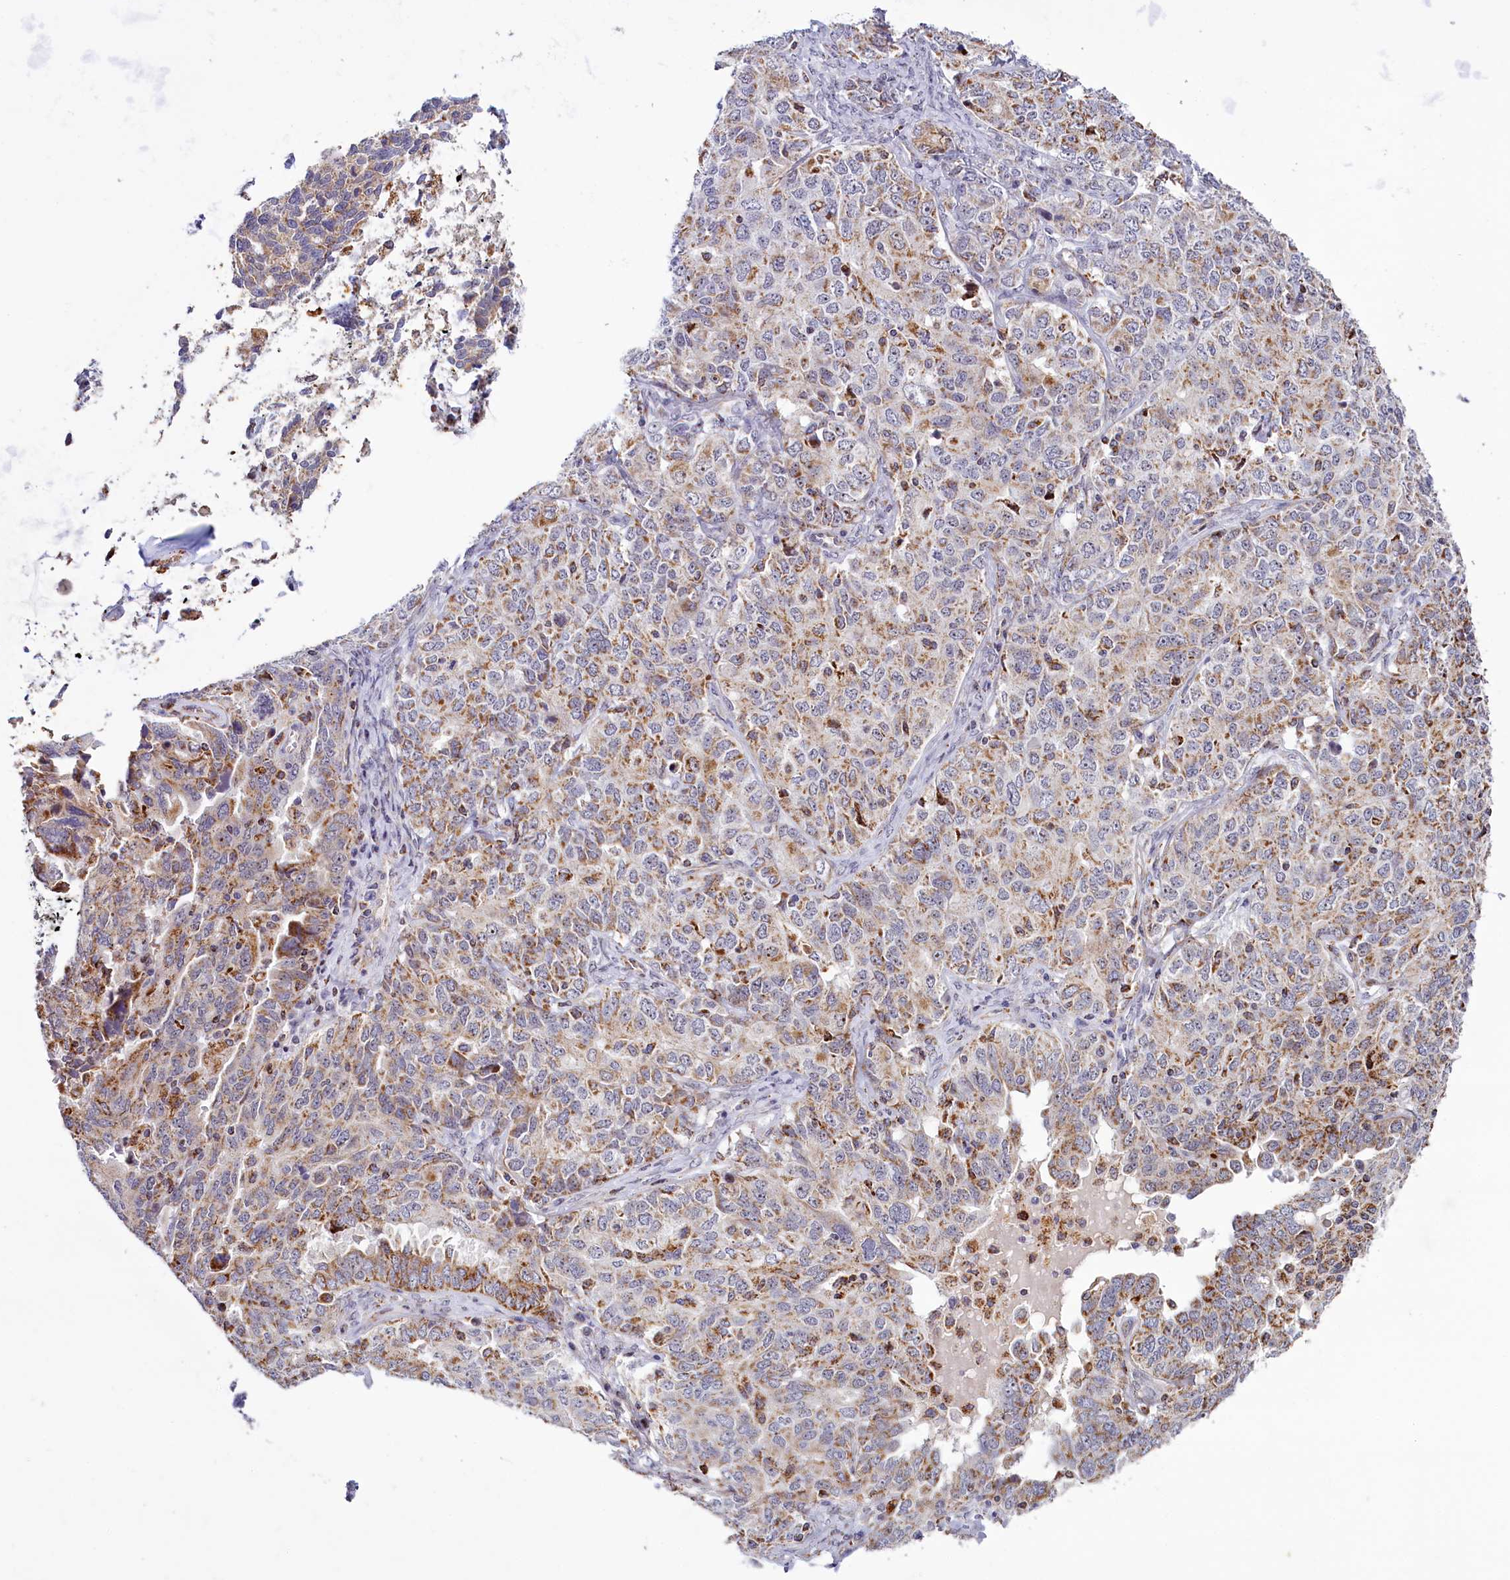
{"staining": {"intensity": "moderate", "quantity": ">75%", "location": "cytoplasmic/membranous"}, "tissue": "ovarian cancer", "cell_type": "Tumor cells", "image_type": "cancer", "snomed": [{"axis": "morphology", "description": "Carcinoma, endometroid"}, {"axis": "topography", "description": "Ovary"}], "caption": "Protein analysis of ovarian endometroid carcinoma tissue shows moderate cytoplasmic/membranous positivity in about >75% of tumor cells. Using DAB (3,3'-diaminobenzidine) (brown) and hematoxylin (blue) stains, captured at high magnification using brightfield microscopy.", "gene": "DYNC2H1", "patient": {"sex": "female", "age": 62}}